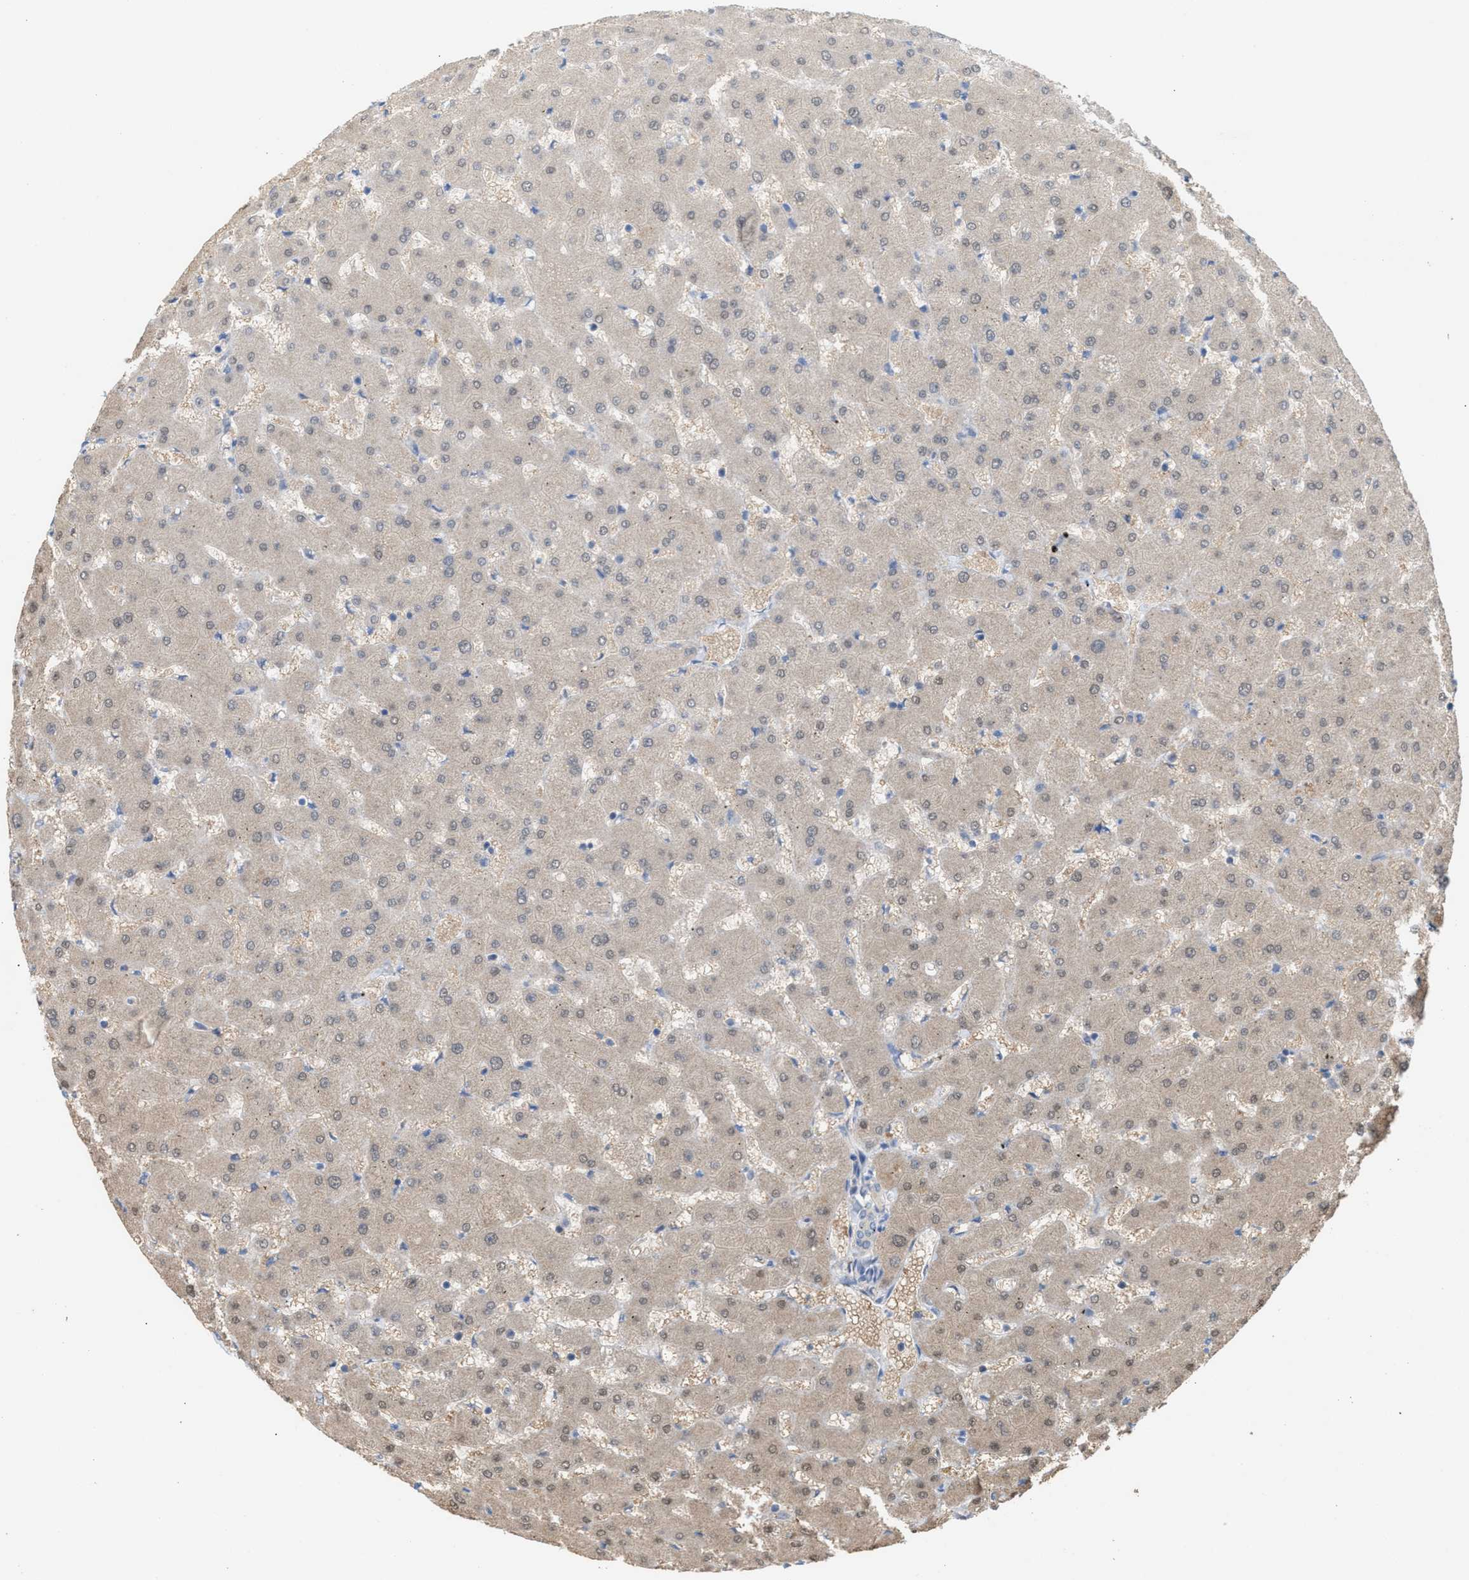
{"staining": {"intensity": "negative", "quantity": "none", "location": "none"}, "tissue": "liver", "cell_type": "Cholangiocytes", "image_type": "normal", "snomed": [{"axis": "morphology", "description": "Normal tissue, NOS"}, {"axis": "topography", "description": "Liver"}], "caption": "A high-resolution image shows IHC staining of normal liver, which reveals no significant expression in cholangiocytes.", "gene": "UBAP2", "patient": {"sex": "female", "age": 63}}